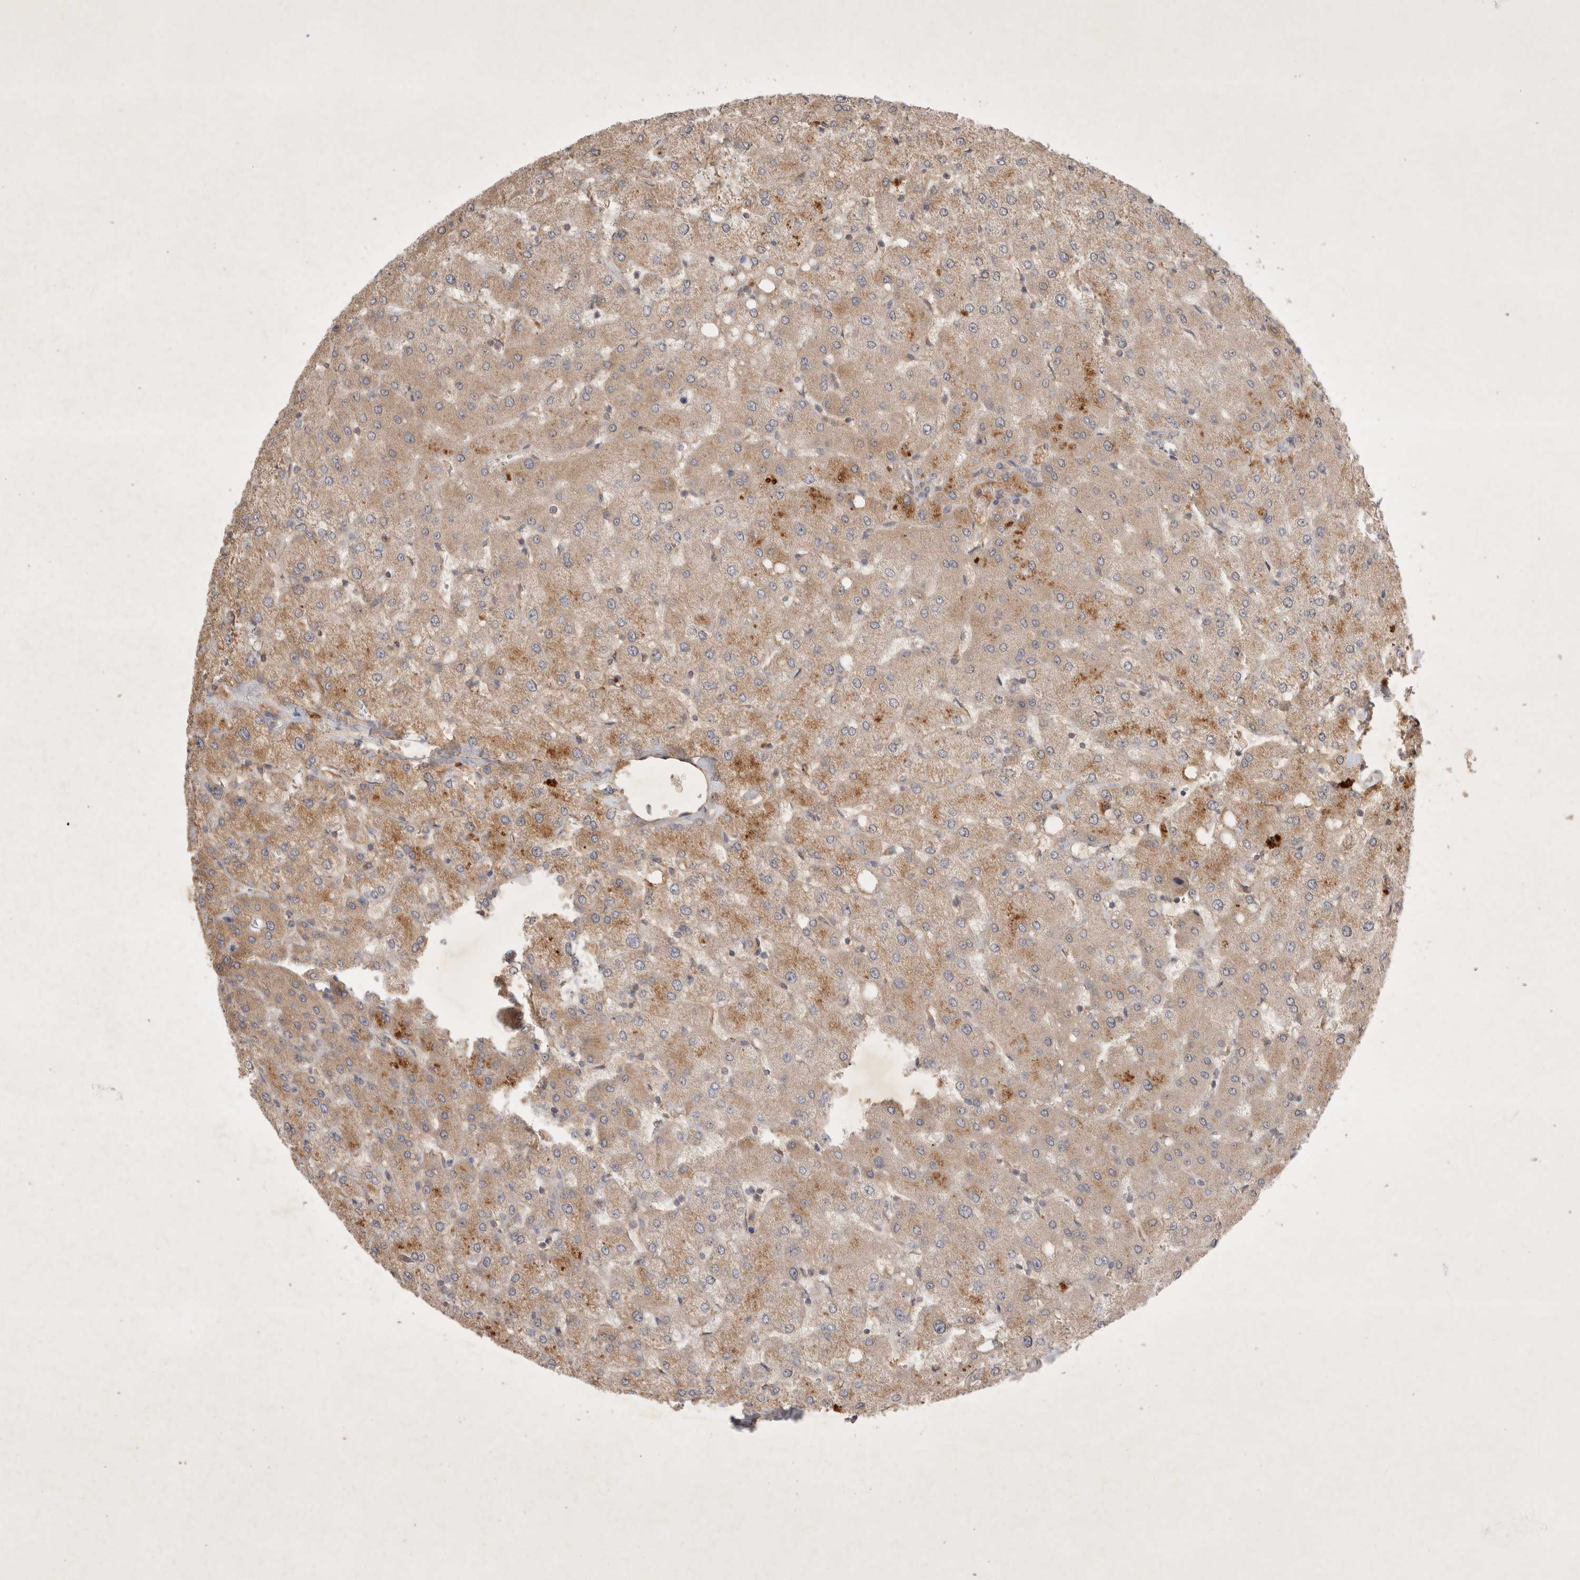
{"staining": {"intensity": "negative", "quantity": "none", "location": "none"}, "tissue": "liver", "cell_type": "Cholangiocytes", "image_type": "normal", "snomed": [{"axis": "morphology", "description": "Normal tissue, NOS"}, {"axis": "topography", "description": "Liver"}], "caption": "High magnification brightfield microscopy of benign liver stained with DAB (brown) and counterstained with hematoxylin (blue): cholangiocytes show no significant positivity. (DAB IHC, high magnification).", "gene": "YES1", "patient": {"sex": "female", "age": 54}}